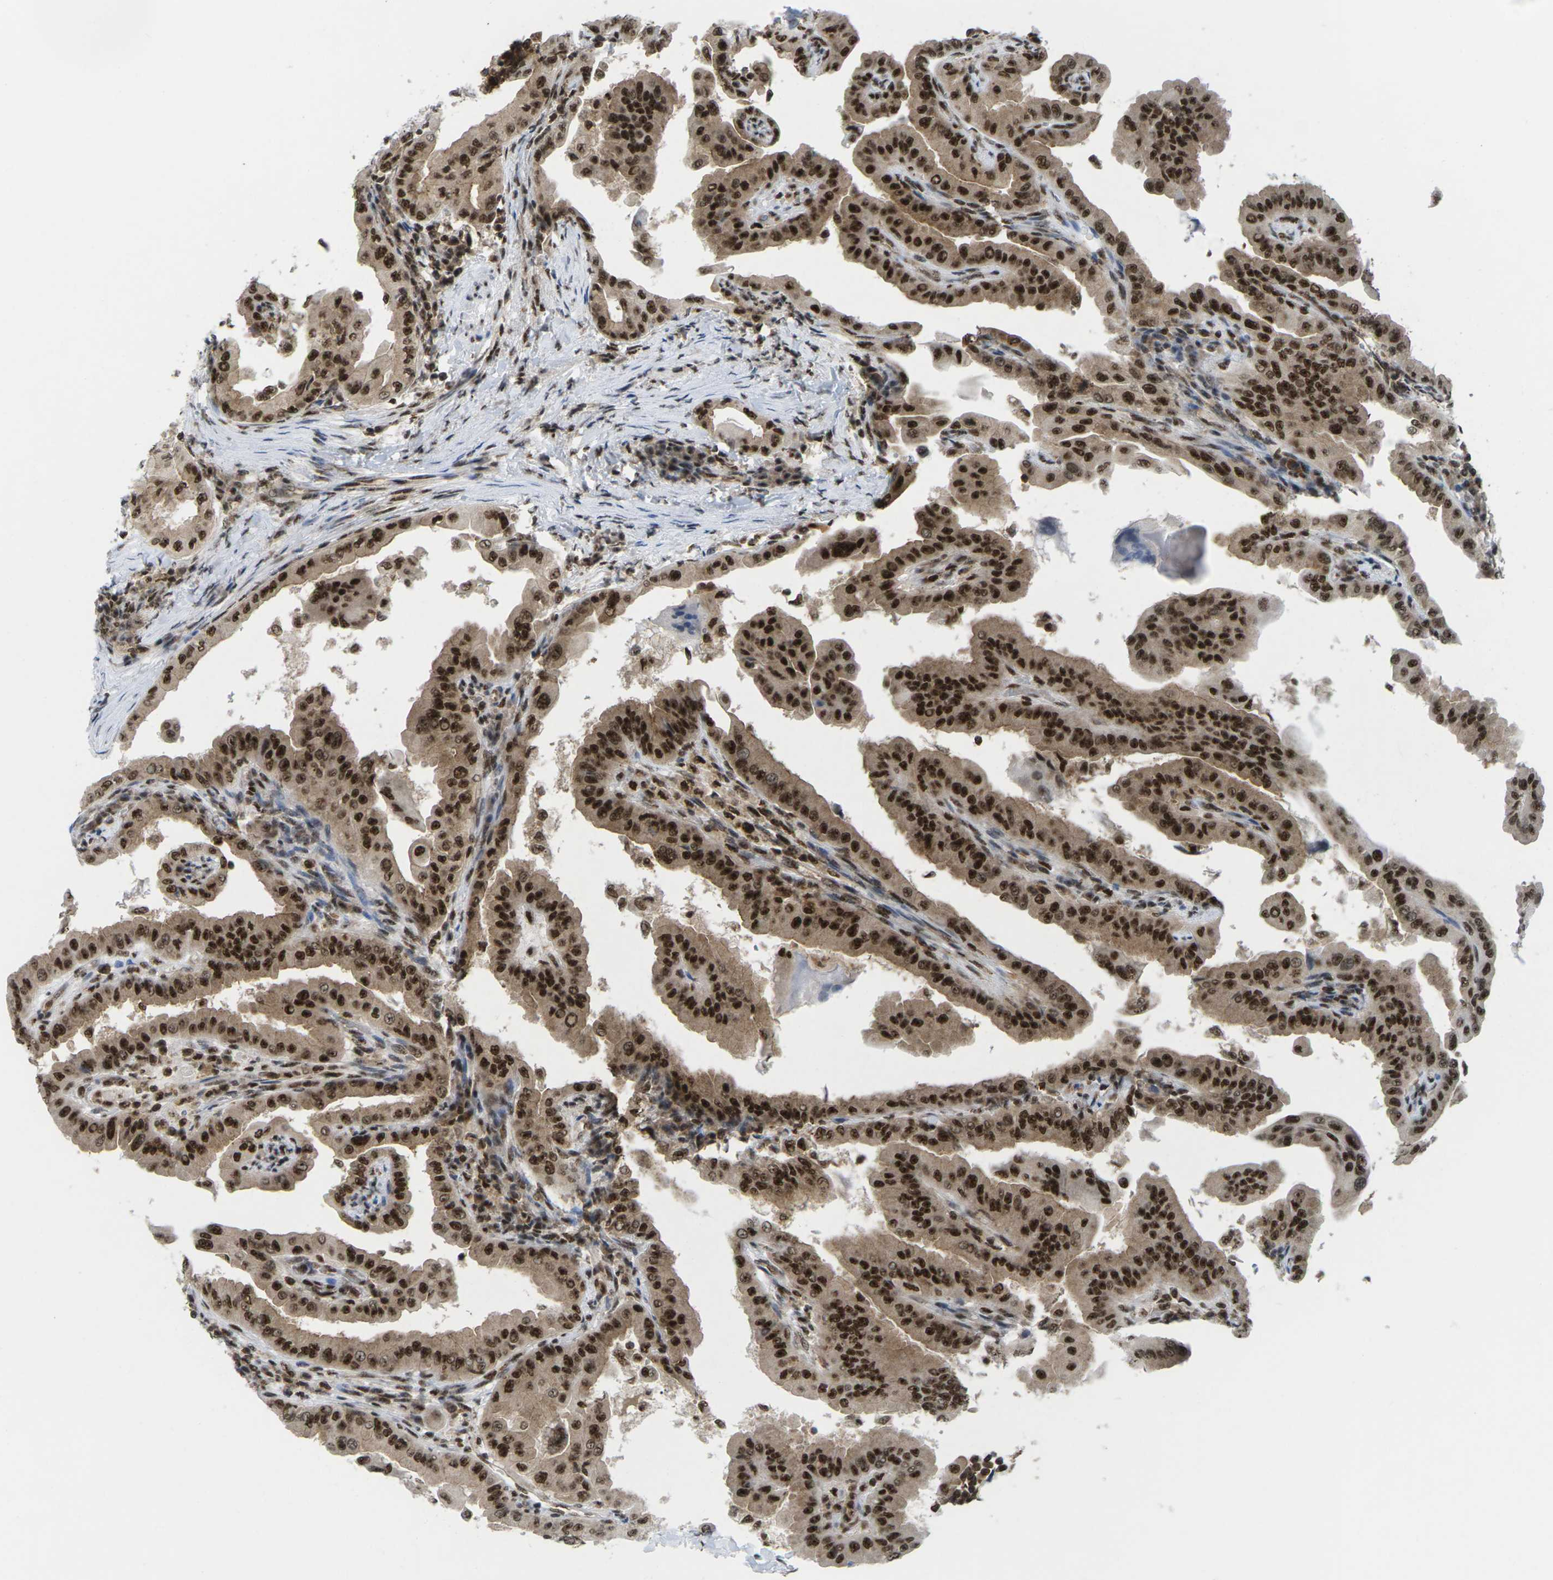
{"staining": {"intensity": "strong", "quantity": ">75%", "location": "cytoplasmic/membranous,nuclear"}, "tissue": "thyroid cancer", "cell_type": "Tumor cells", "image_type": "cancer", "snomed": [{"axis": "morphology", "description": "Papillary adenocarcinoma, NOS"}, {"axis": "topography", "description": "Thyroid gland"}], "caption": "The image exhibits staining of thyroid papillary adenocarcinoma, revealing strong cytoplasmic/membranous and nuclear protein expression (brown color) within tumor cells.", "gene": "MAGOH", "patient": {"sex": "male", "age": 20}}